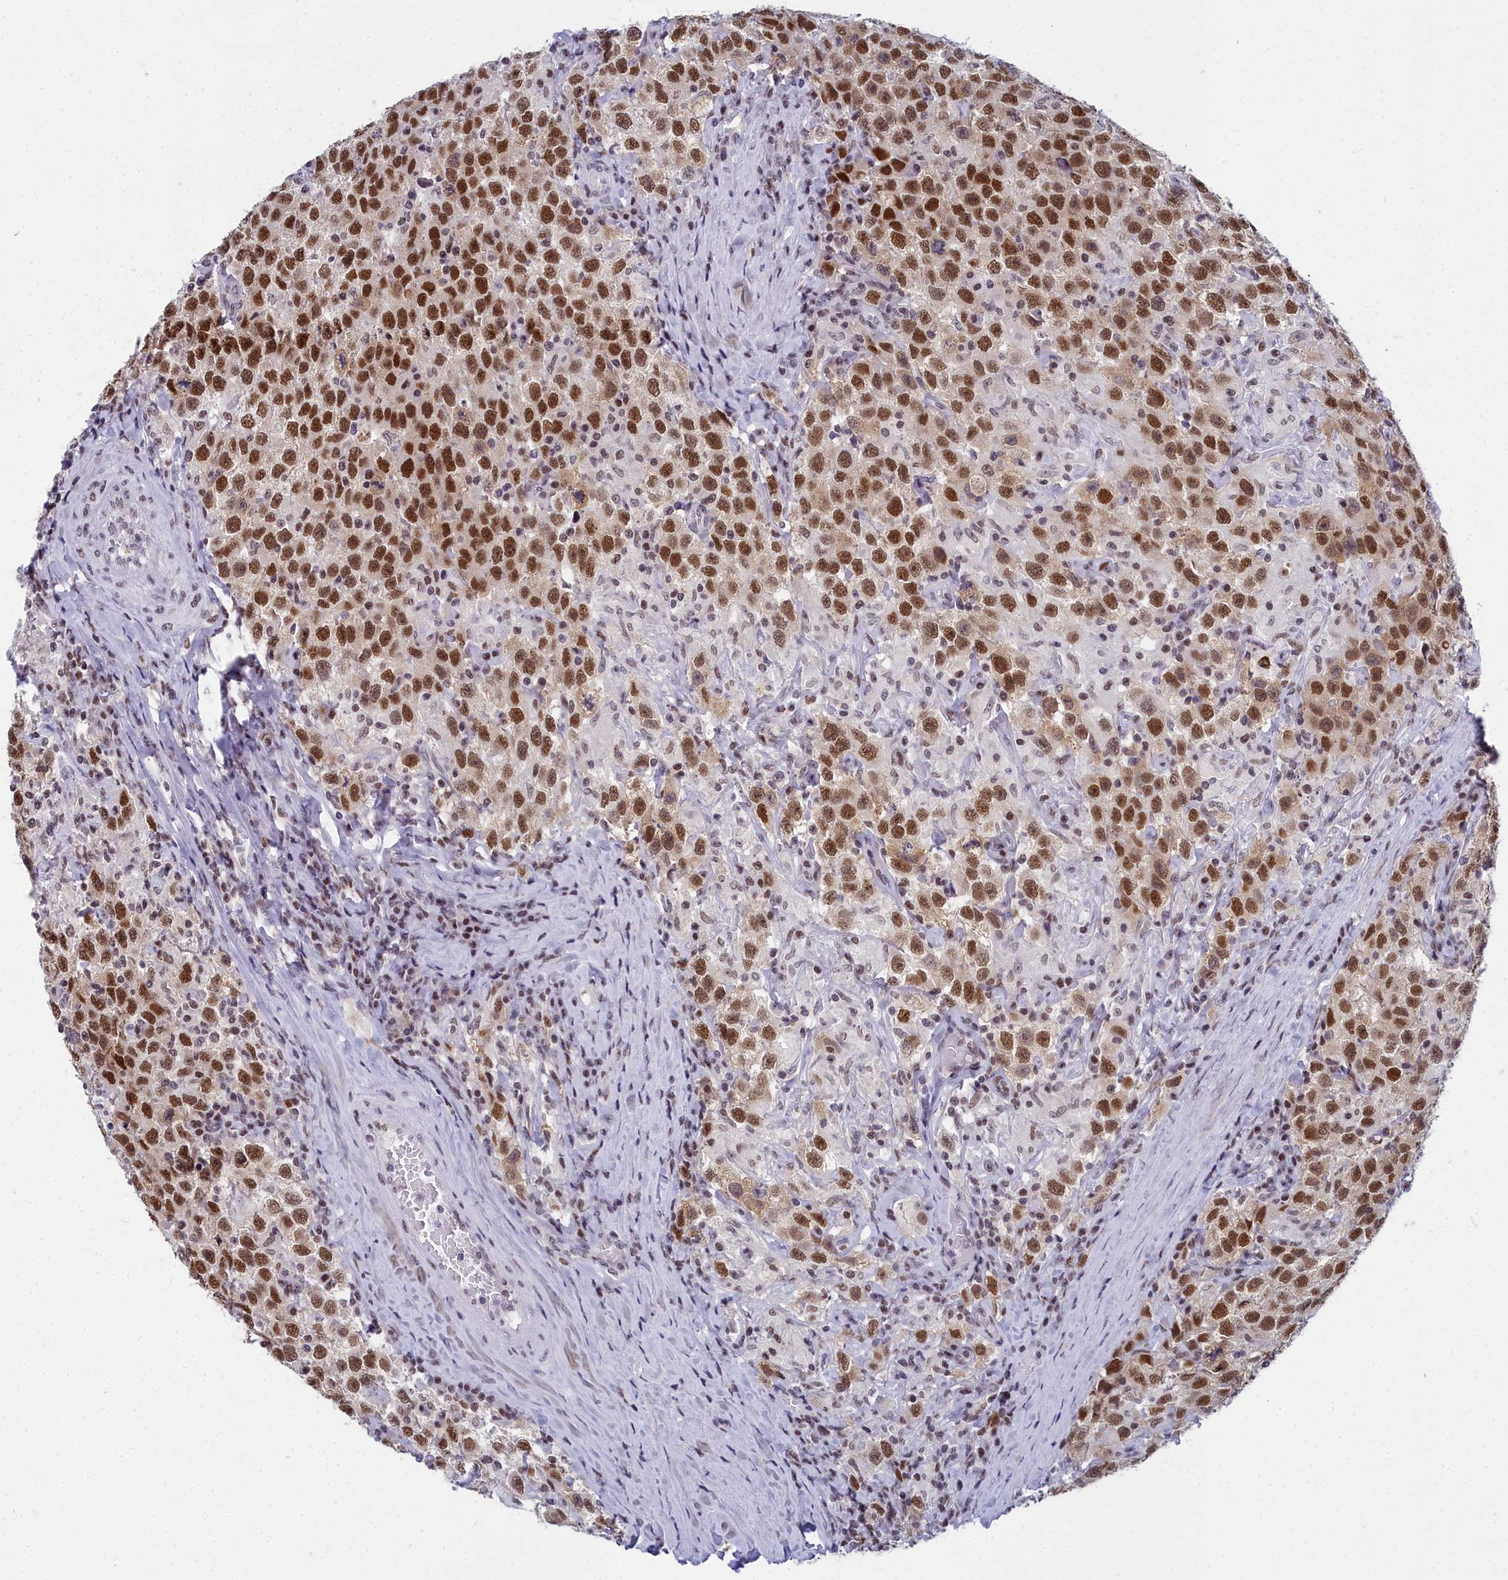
{"staining": {"intensity": "strong", "quantity": ">75%", "location": "nuclear"}, "tissue": "testis cancer", "cell_type": "Tumor cells", "image_type": "cancer", "snomed": [{"axis": "morphology", "description": "Seminoma, NOS"}, {"axis": "topography", "description": "Testis"}], "caption": "DAB (3,3'-diaminobenzidine) immunohistochemical staining of human testis cancer displays strong nuclear protein expression in approximately >75% of tumor cells. (IHC, brightfield microscopy, high magnification).", "gene": "CCDC97", "patient": {"sex": "male", "age": 41}}